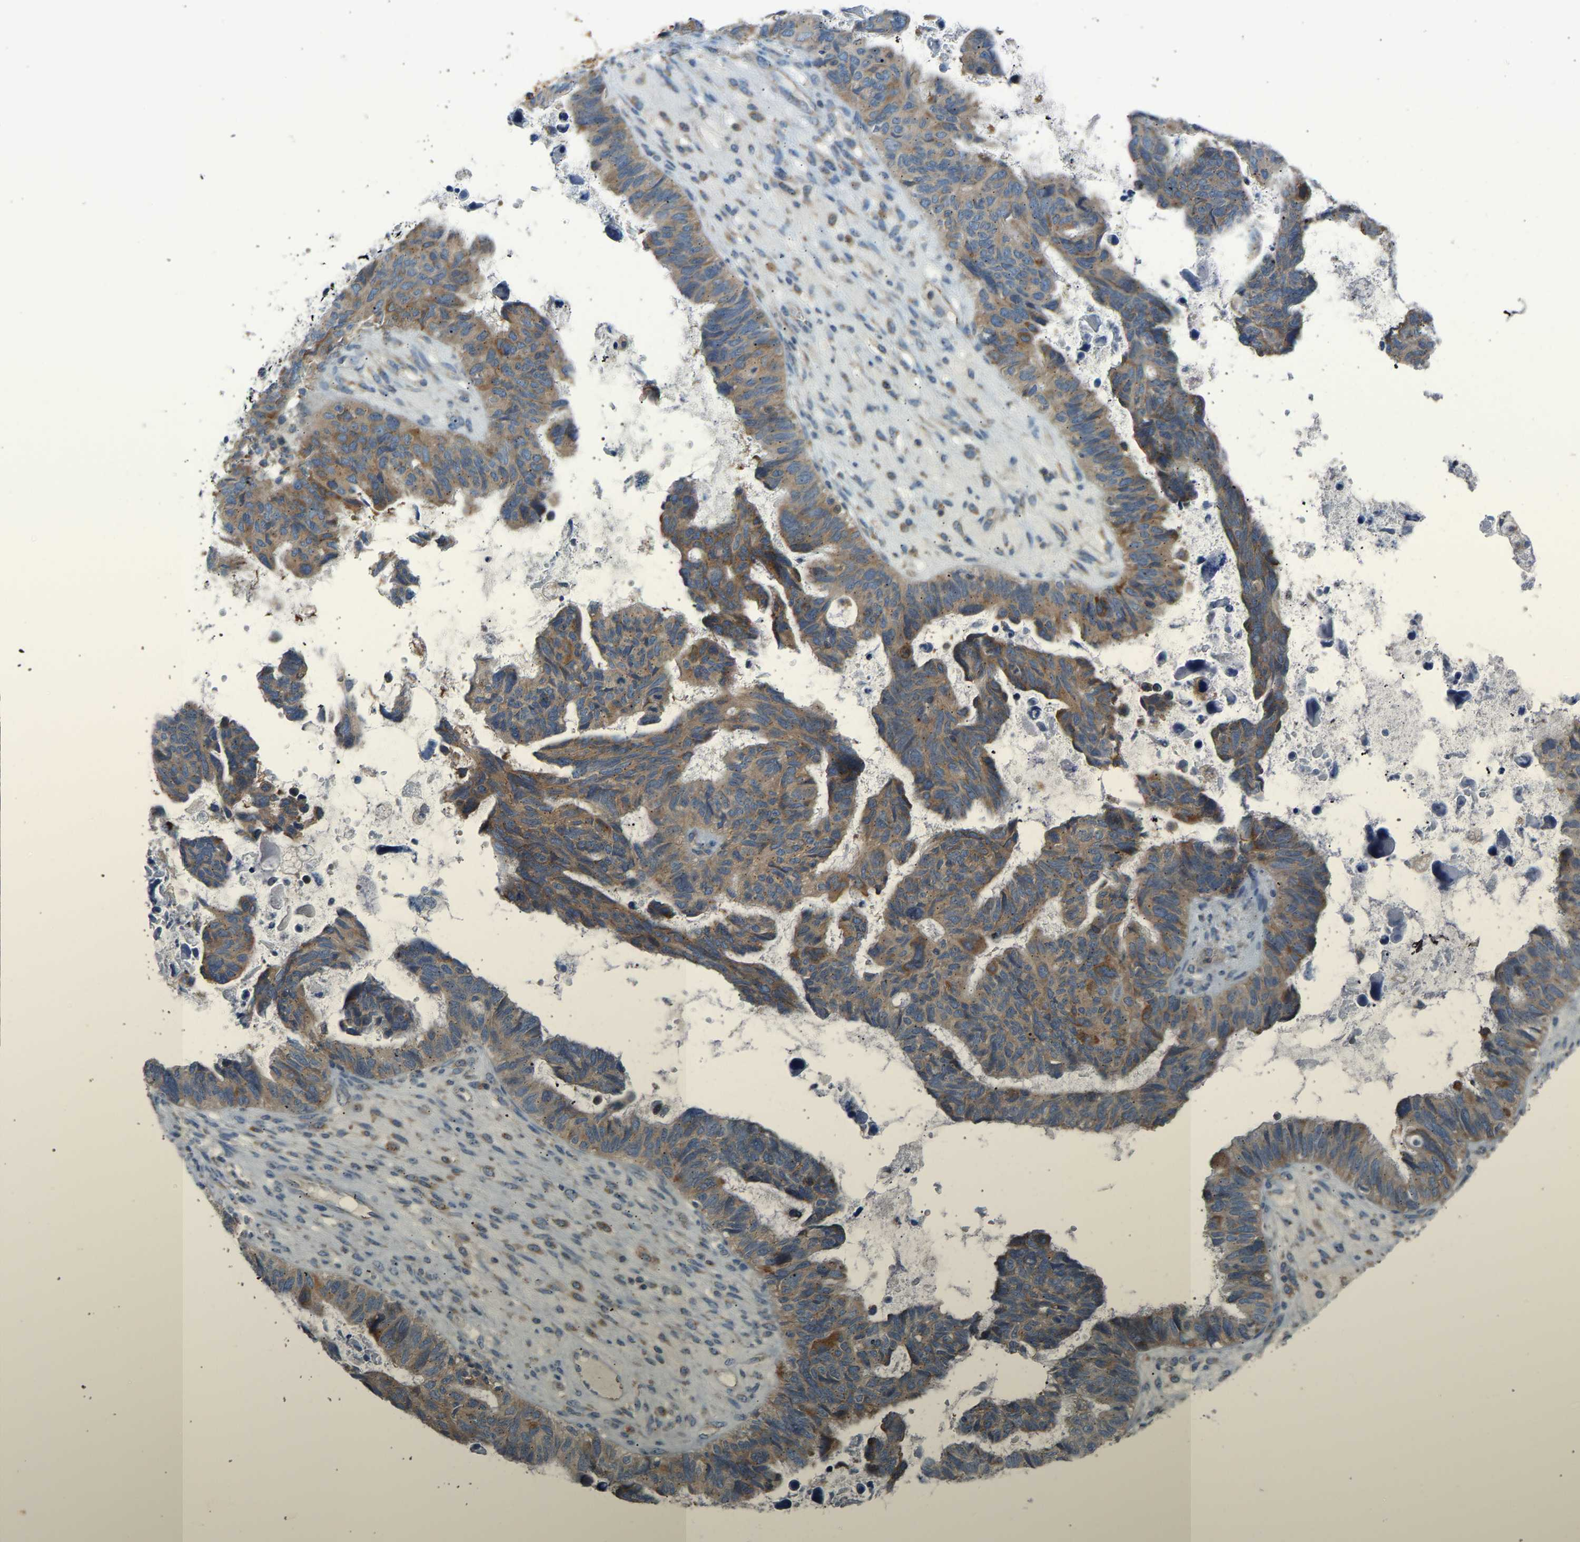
{"staining": {"intensity": "moderate", "quantity": ">75%", "location": "cytoplasmic/membranous"}, "tissue": "ovarian cancer", "cell_type": "Tumor cells", "image_type": "cancer", "snomed": [{"axis": "morphology", "description": "Cystadenocarcinoma, serous, NOS"}, {"axis": "topography", "description": "Ovary"}], "caption": "Tumor cells demonstrate medium levels of moderate cytoplasmic/membranous expression in about >75% of cells in human ovarian cancer (serous cystadenocarcinoma). (DAB (3,3'-diaminobenzidine) = brown stain, brightfield microscopy at high magnification).", "gene": "TRIM50", "patient": {"sex": "female", "age": 79}}